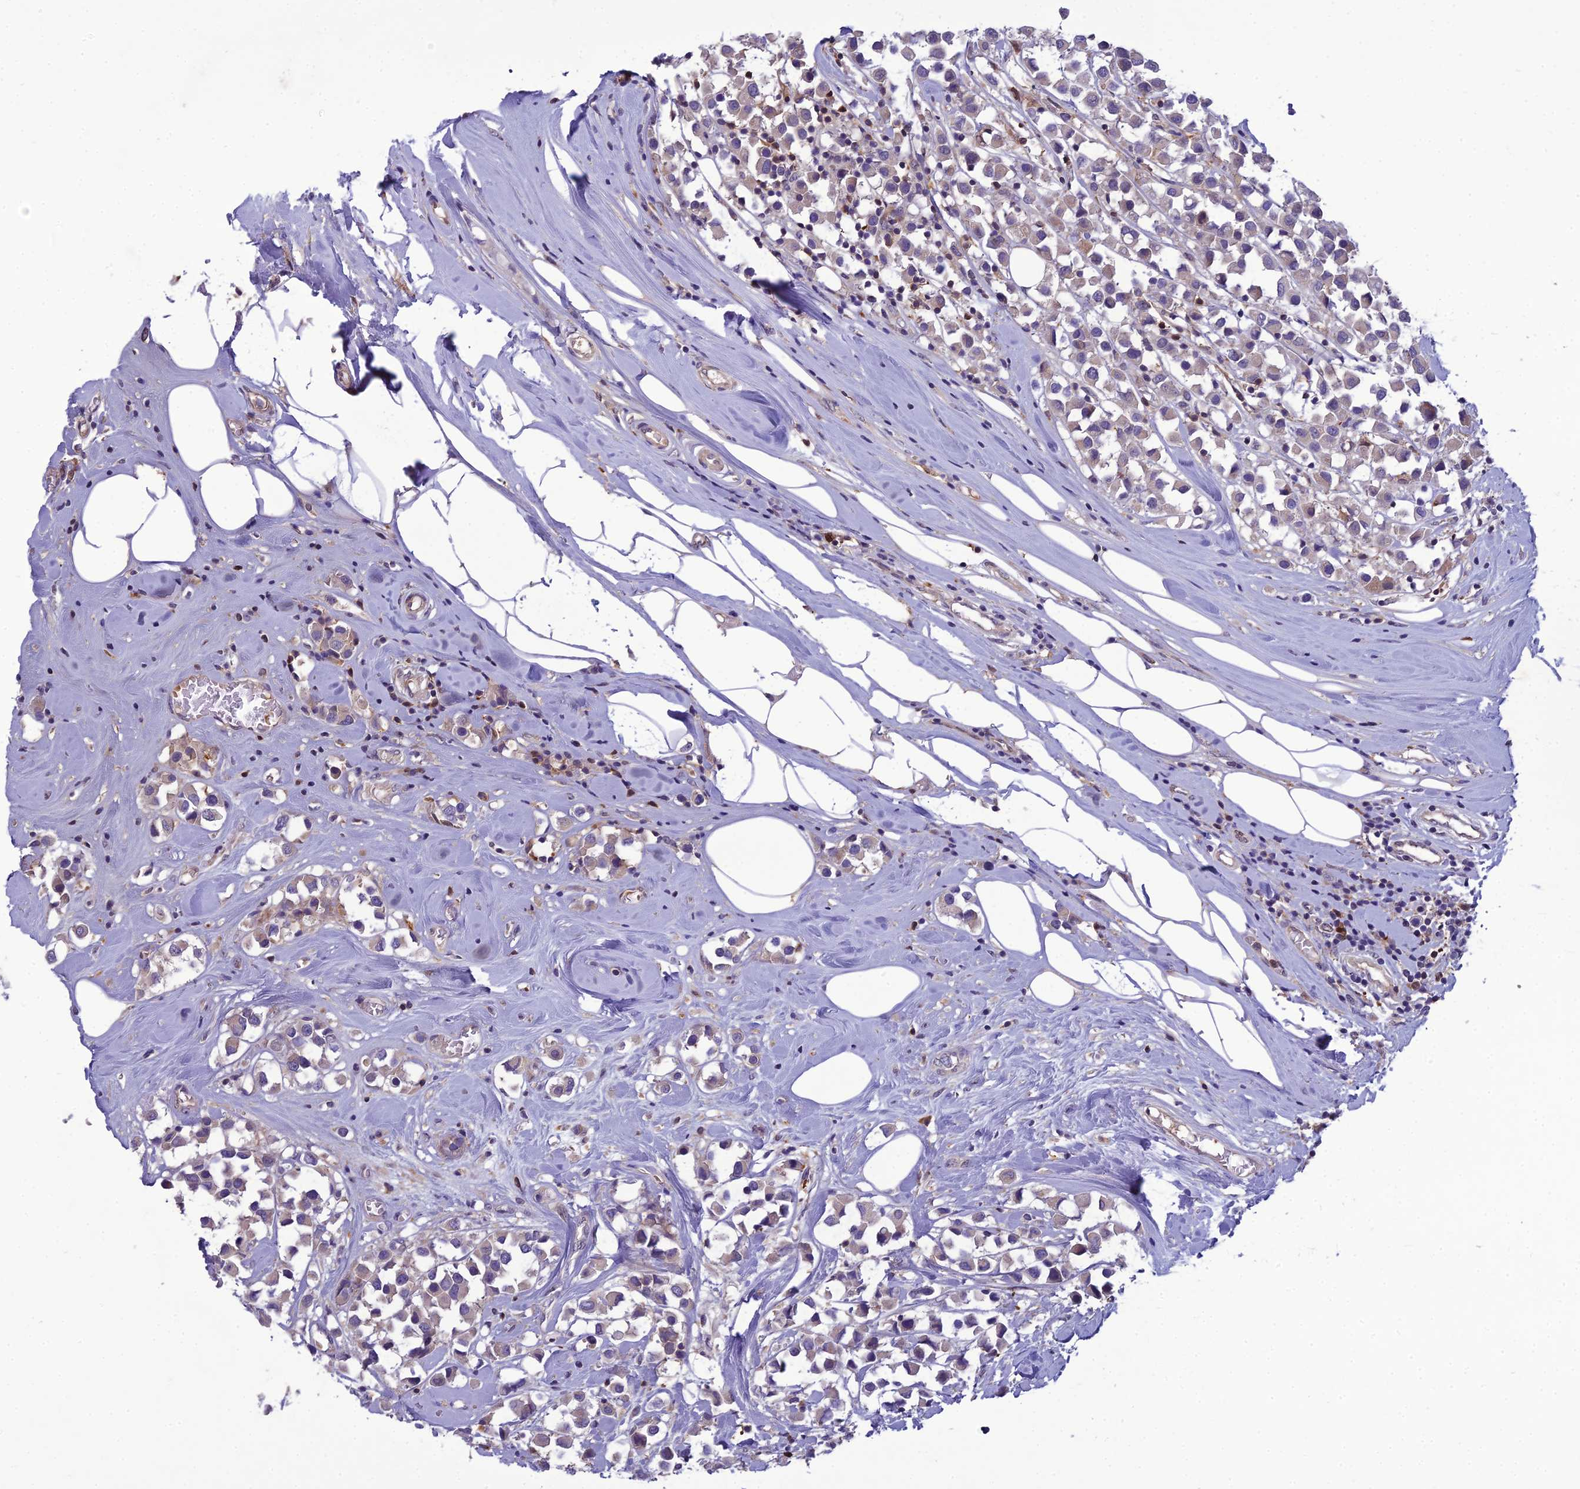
{"staining": {"intensity": "weak", "quantity": "<25%", "location": "cytoplasmic/membranous"}, "tissue": "breast cancer", "cell_type": "Tumor cells", "image_type": "cancer", "snomed": [{"axis": "morphology", "description": "Duct carcinoma"}, {"axis": "topography", "description": "Breast"}], "caption": "This image is of intraductal carcinoma (breast) stained with IHC to label a protein in brown with the nuclei are counter-stained blue. There is no positivity in tumor cells. (DAB (3,3'-diaminobenzidine) IHC visualized using brightfield microscopy, high magnification).", "gene": "GDF6", "patient": {"sex": "female", "age": 61}}